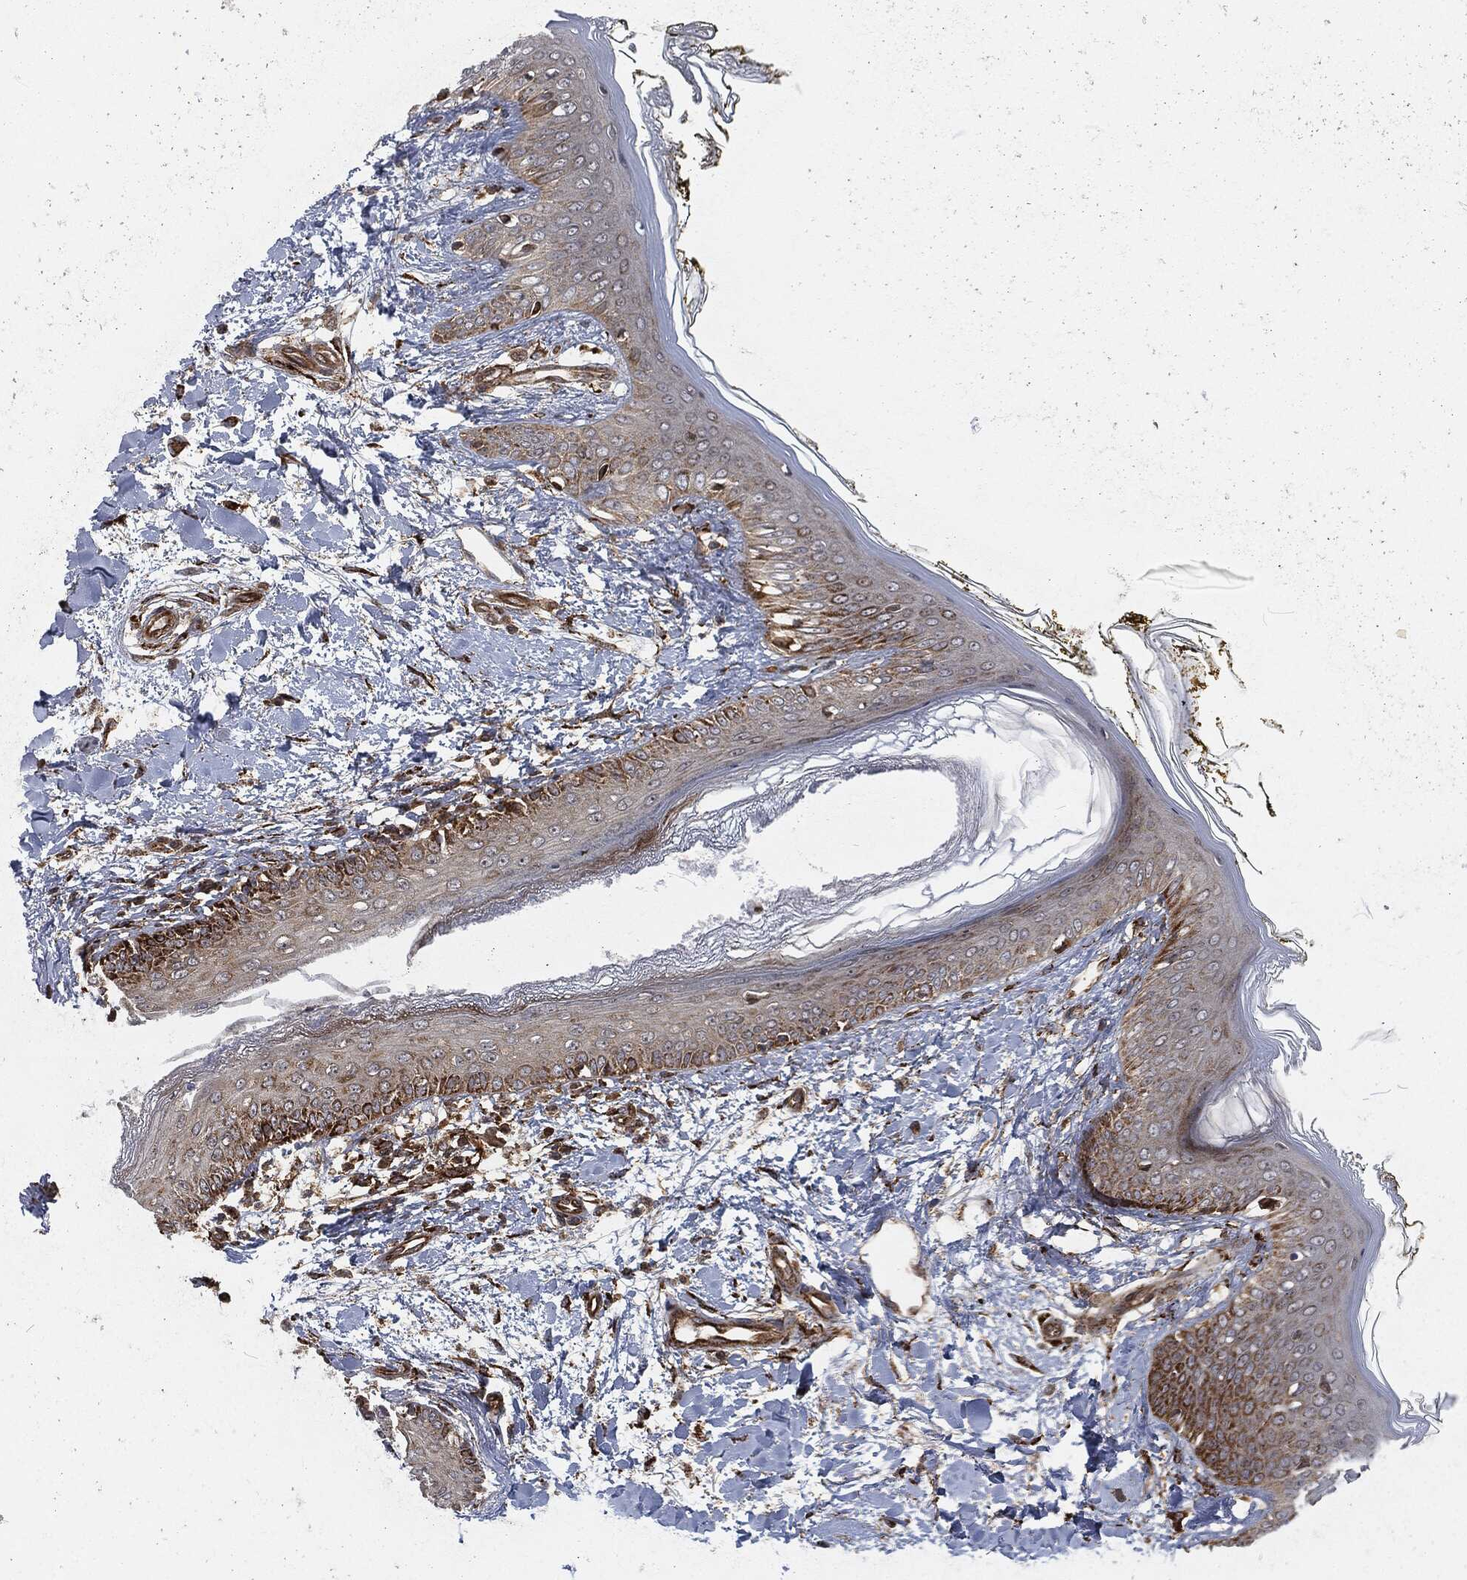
{"staining": {"intensity": "strong", "quantity": "<25%", "location": "cytoplasmic/membranous"}, "tissue": "skin", "cell_type": "Fibroblasts", "image_type": "normal", "snomed": [{"axis": "morphology", "description": "Normal tissue, NOS"}, {"axis": "morphology", "description": "Malignant melanoma, NOS"}, {"axis": "topography", "description": "Skin"}], "caption": "Brown immunohistochemical staining in normal skin exhibits strong cytoplasmic/membranous expression in approximately <25% of fibroblasts. The staining is performed using DAB (3,3'-diaminobenzidine) brown chromogen to label protein expression. The nuclei are counter-stained blue using hematoxylin.", "gene": "RFTN1", "patient": {"sex": "female", "age": 34}}